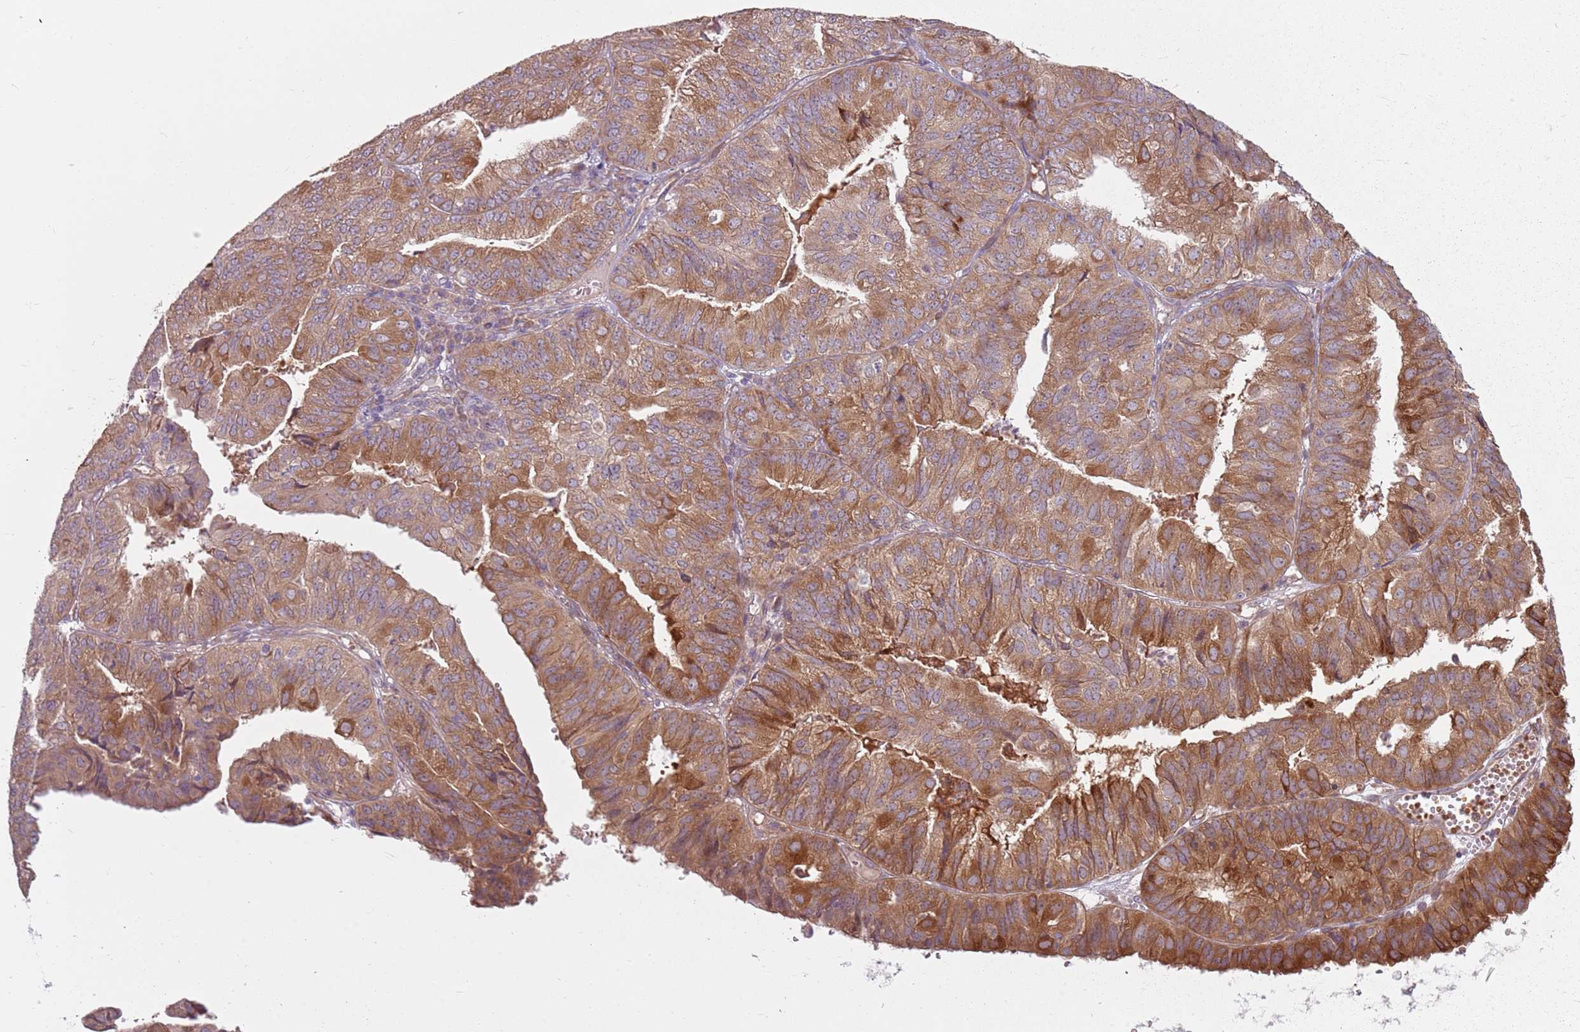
{"staining": {"intensity": "moderate", "quantity": ">75%", "location": "cytoplasmic/membranous"}, "tissue": "endometrial cancer", "cell_type": "Tumor cells", "image_type": "cancer", "snomed": [{"axis": "morphology", "description": "Adenocarcinoma, NOS"}, {"axis": "topography", "description": "Endometrium"}], "caption": "A photomicrograph of endometrial cancer (adenocarcinoma) stained for a protein shows moderate cytoplasmic/membranous brown staining in tumor cells.", "gene": "HSPA14", "patient": {"sex": "female", "age": 56}}